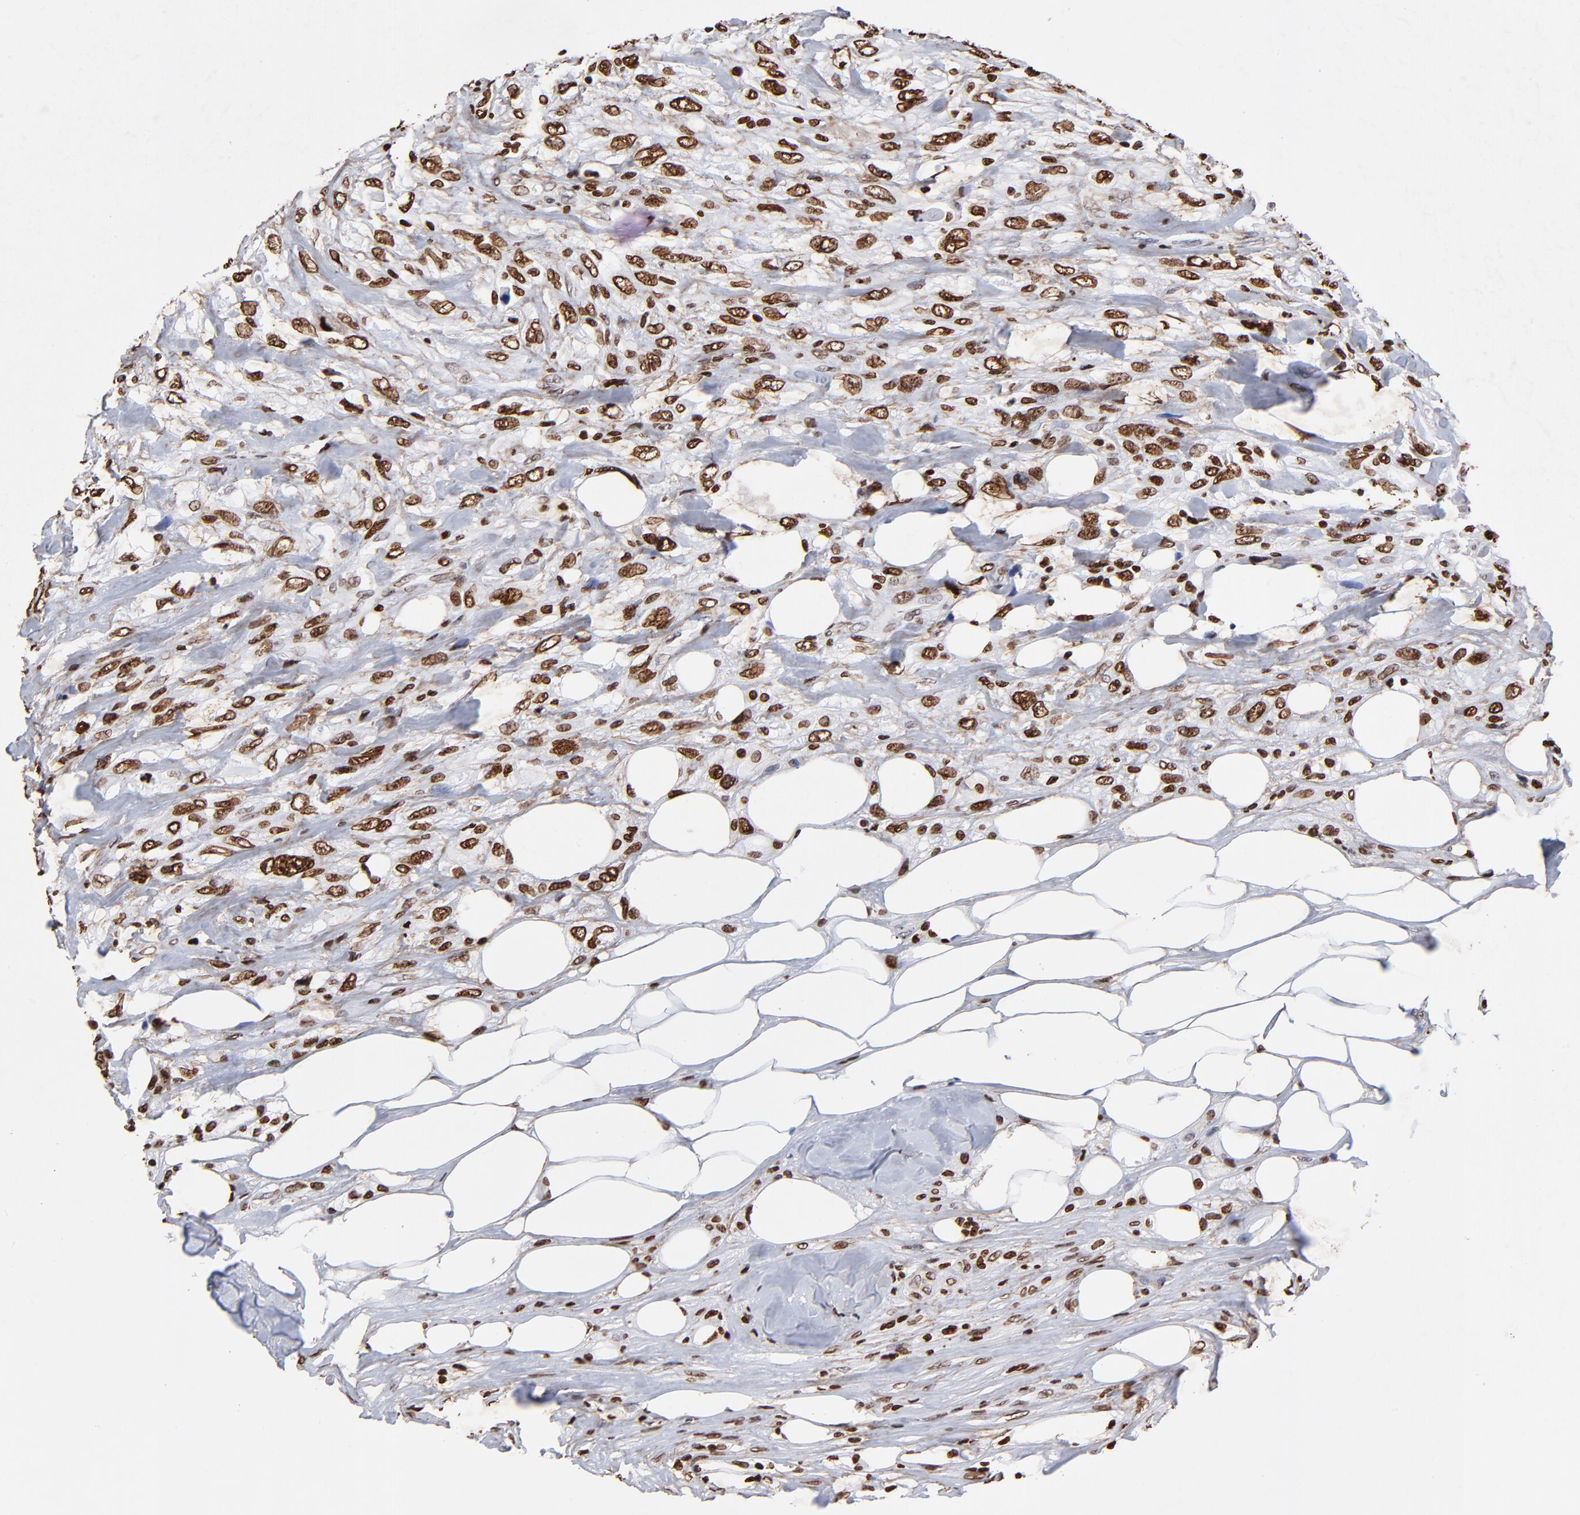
{"staining": {"intensity": "strong", "quantity": ">75%", "location": "nuclear"}, "tissue": "breast cancer", "cell_type": "Tumor cells", "image_type": "cancer", "snomed": [{"axis": "morphology", "description": "Neoplasm, malignant, NOS"}, {"axis": "topography", "description": "Breast"}], "caption": "The photomicrograph exhibits a brown stain indicating the presence of a protein in the nuclear of tumor cells in breast cancer (neoplasm (malignant)).", "gene": "FBH1", "patient": {"sex": "female", "age": 50}}